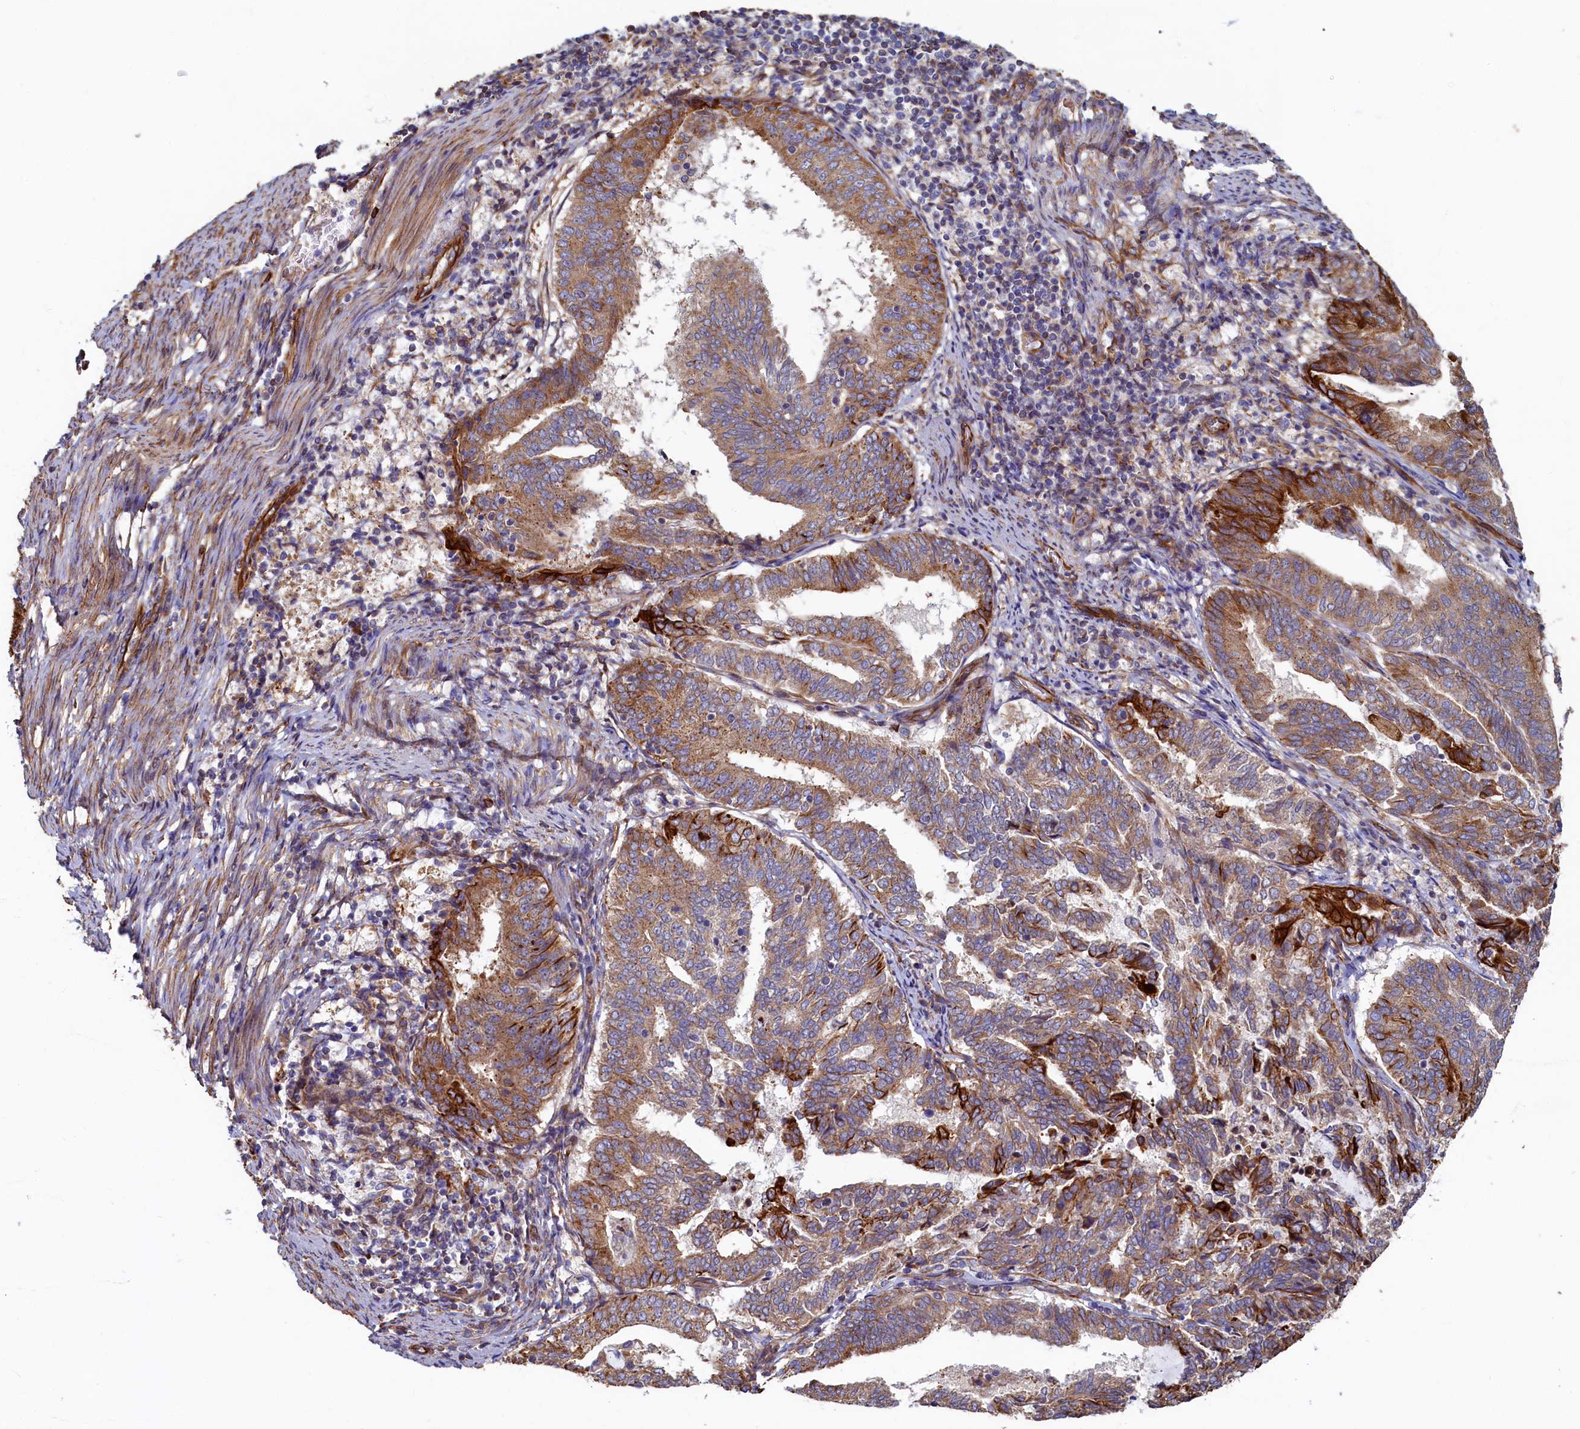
{"staining": {"intensity": "moderate", "quantity": ">75%", "location": "cytoplasmic/membranous"}, "tissue": "endometrial cancer", "cell_type": "Tumor cells", "image_type": "cancer", "snomed": [{"axis": "morphology", "description": "Adenocarcinoma, NOS"}, {"axis": "topography", "description": "Endometrium"}], "caption": "Protein staining of endometrial cancer (adenocarcinoma) tissue shows moderate cytoplasmic/membranous staining in approximately >75% of tumor cells.", "gene": "LRRC57", "patient": {"sex": "female", "age": 80}}